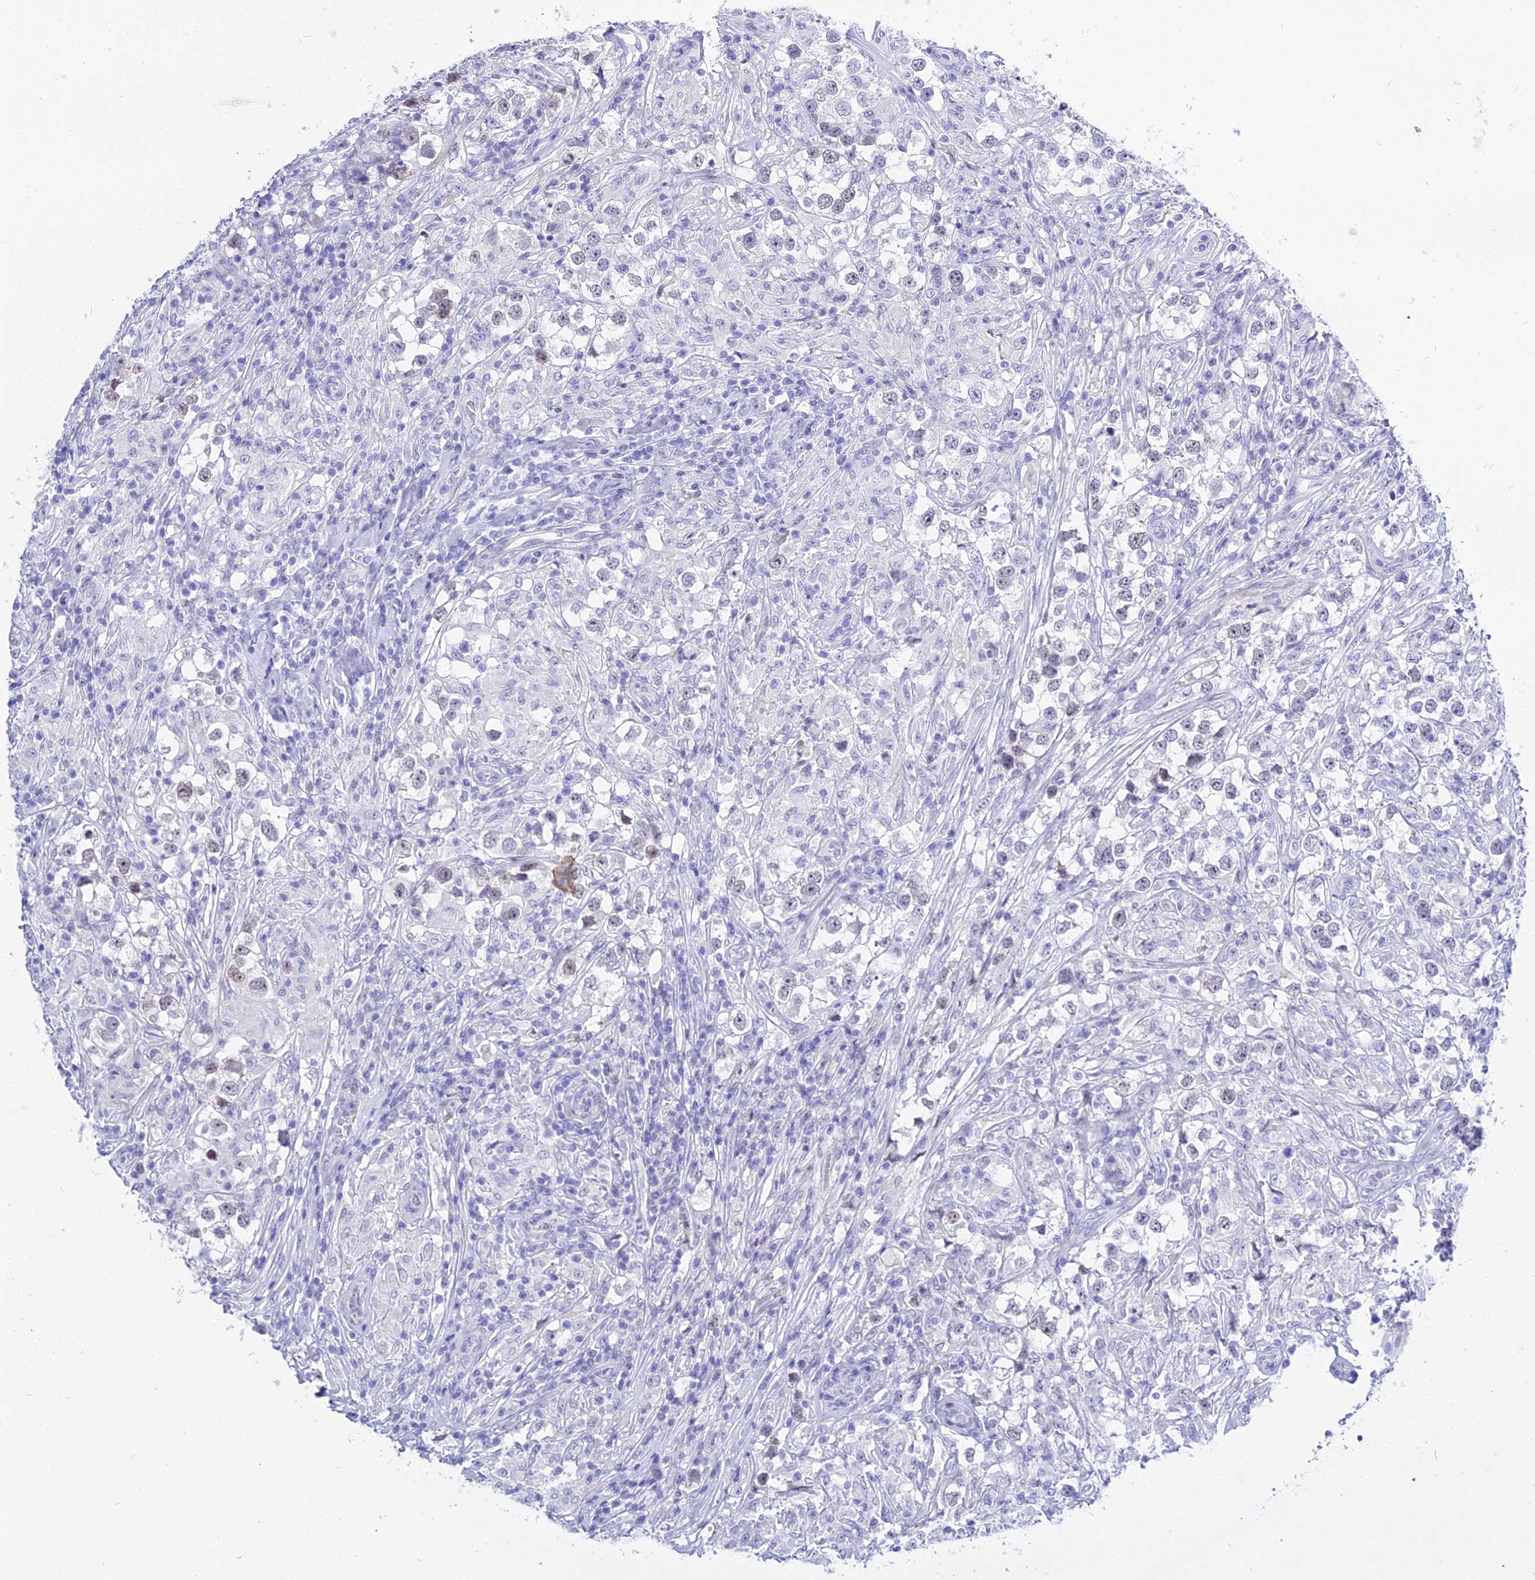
{"staining": {"intensity": "weak", "quantity": "<25%", "location": "nuclear"}, "tissue": "testis cancer", "cell_type": "Tumor cells", "image_type": "cancer", "snomed": [{"axis": "morphology", "description": "Seminoma, NOS"}, {"axis": "topography", "description": "Testis"}], "caption": "There is no significant positivity in tumor cells of seminoma (testis). (DAB immunohistochemistry (IHC), high magnification).", "gene": "DEFB107A", "patient": {"sex": "male", "age": 46}}